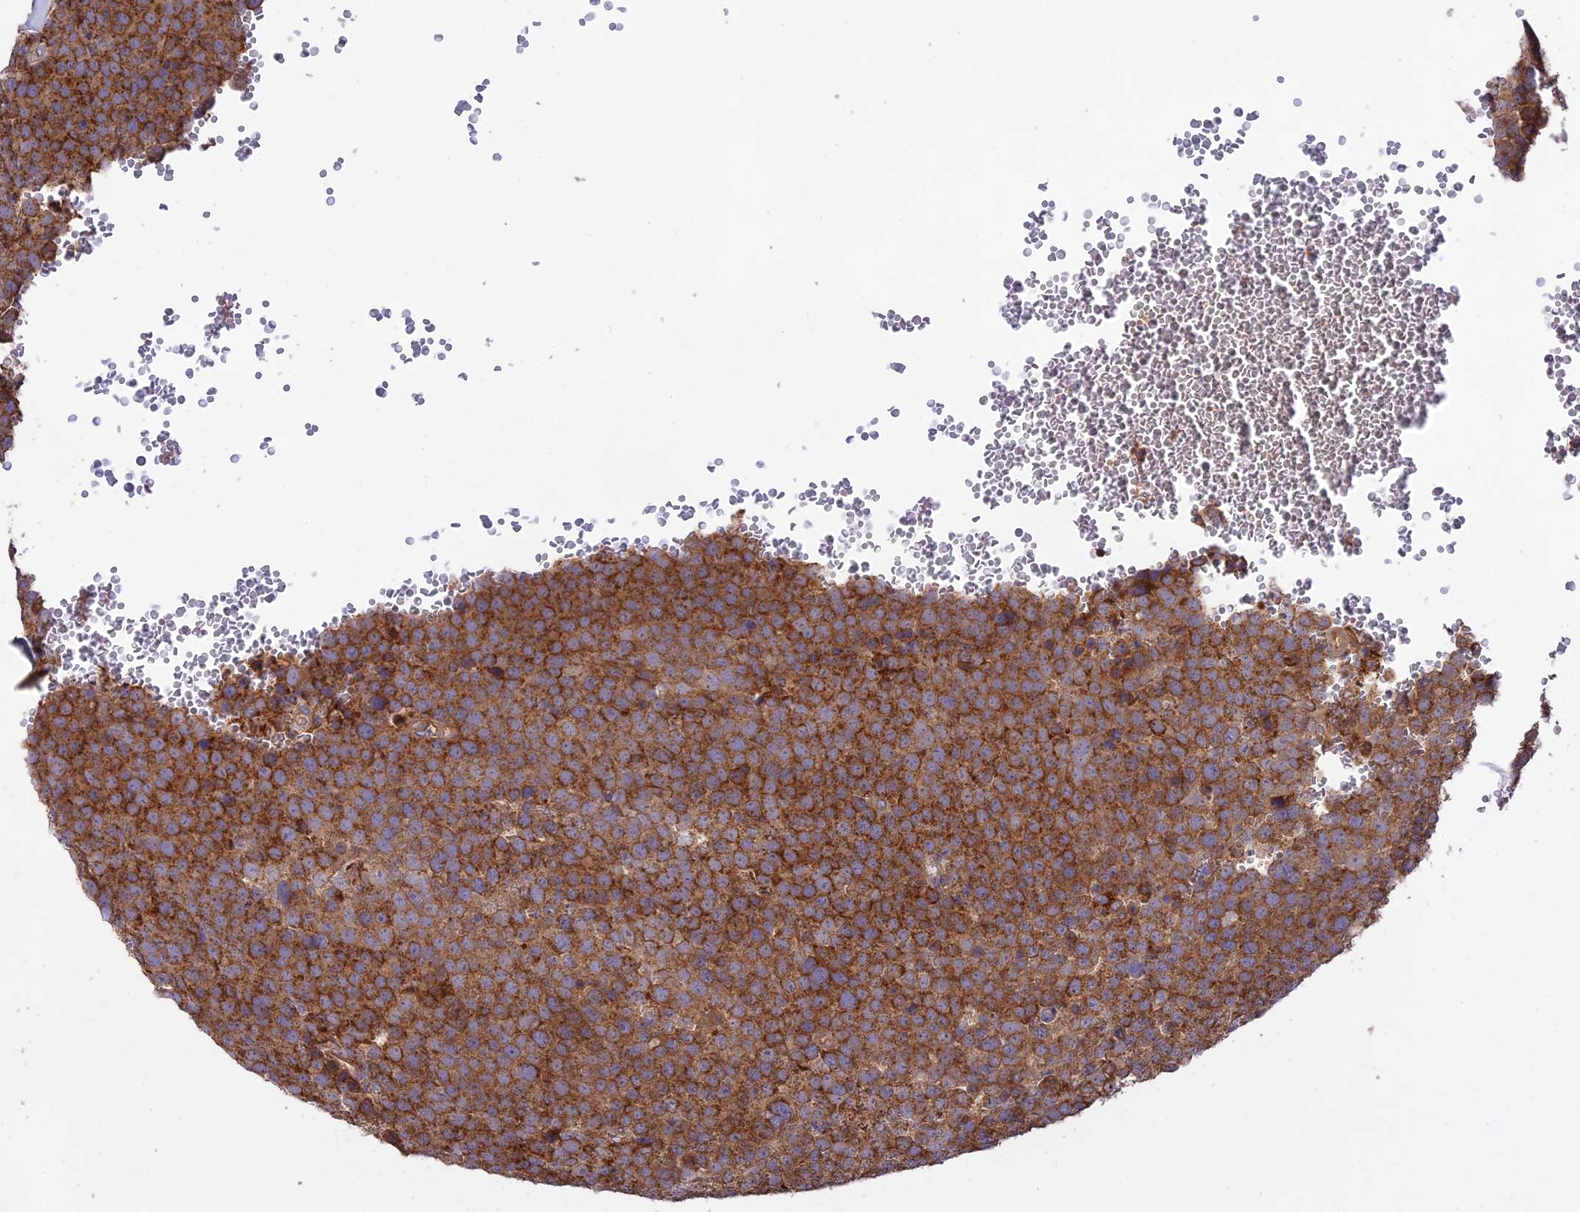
{"staining": {"intensity": "strong", "quantity": ">75%", "location": "cytoplasmic/membranous"}, "tissue": "testis cancer", "cell_type": "Tumor cells", "image_type": "cancer", "snomed": [{"axis": "morphology", "description": "Seminoma, NOS"}, {"axis": "topography", "description": "Testis"}], "caption": "Strong cytoplasmic/membranous positivity is appreciated in approximately >75% of tumor cells in seminoma (testis). (Stains: DAB in brown, nuclei in blue, Microscopy: brightfield microscopy at high magnification).", "gene": "NUDT8", "patient": {"sex": "male", "age": 71}}